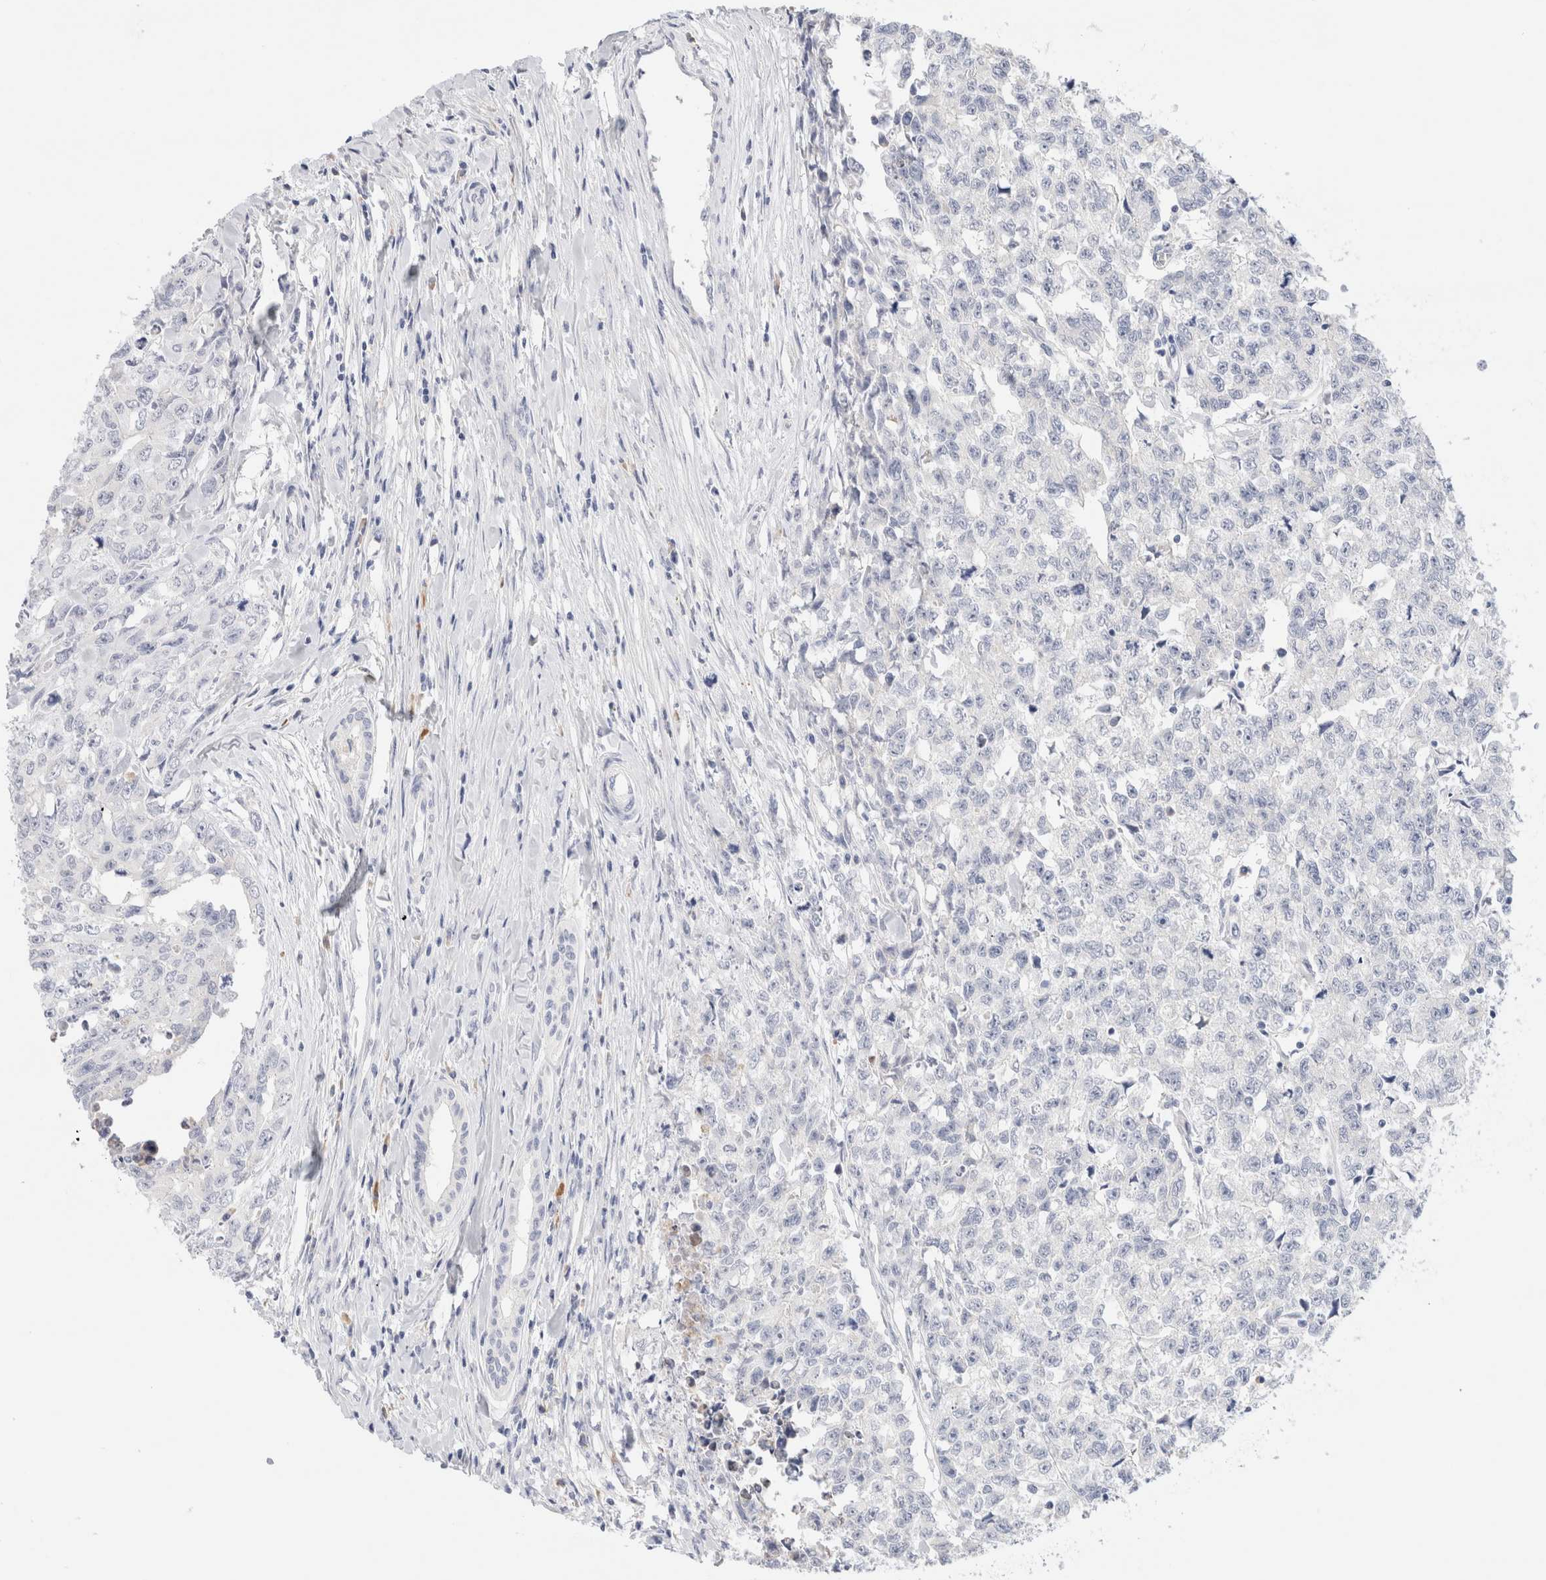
{"staining": {"intensity": "negative", "quantity": "none", "location": "none"}, "tissue": "testis cancer", "cell_type": "Tumor cells", "image_type": "cancer", "snomed": [{"axis": "morphology", "description": "Carcinoma, Embryonal, NOS"}, {"axis": "topography", "description": "Testis"}], "caption": "Testis cancer (embryonal carcinoma) was stained to show a protein in brown. There is no significant expression in tumor cells.", "gene": "GADD45G", "patient": {"sex": "male", "age": 28}}